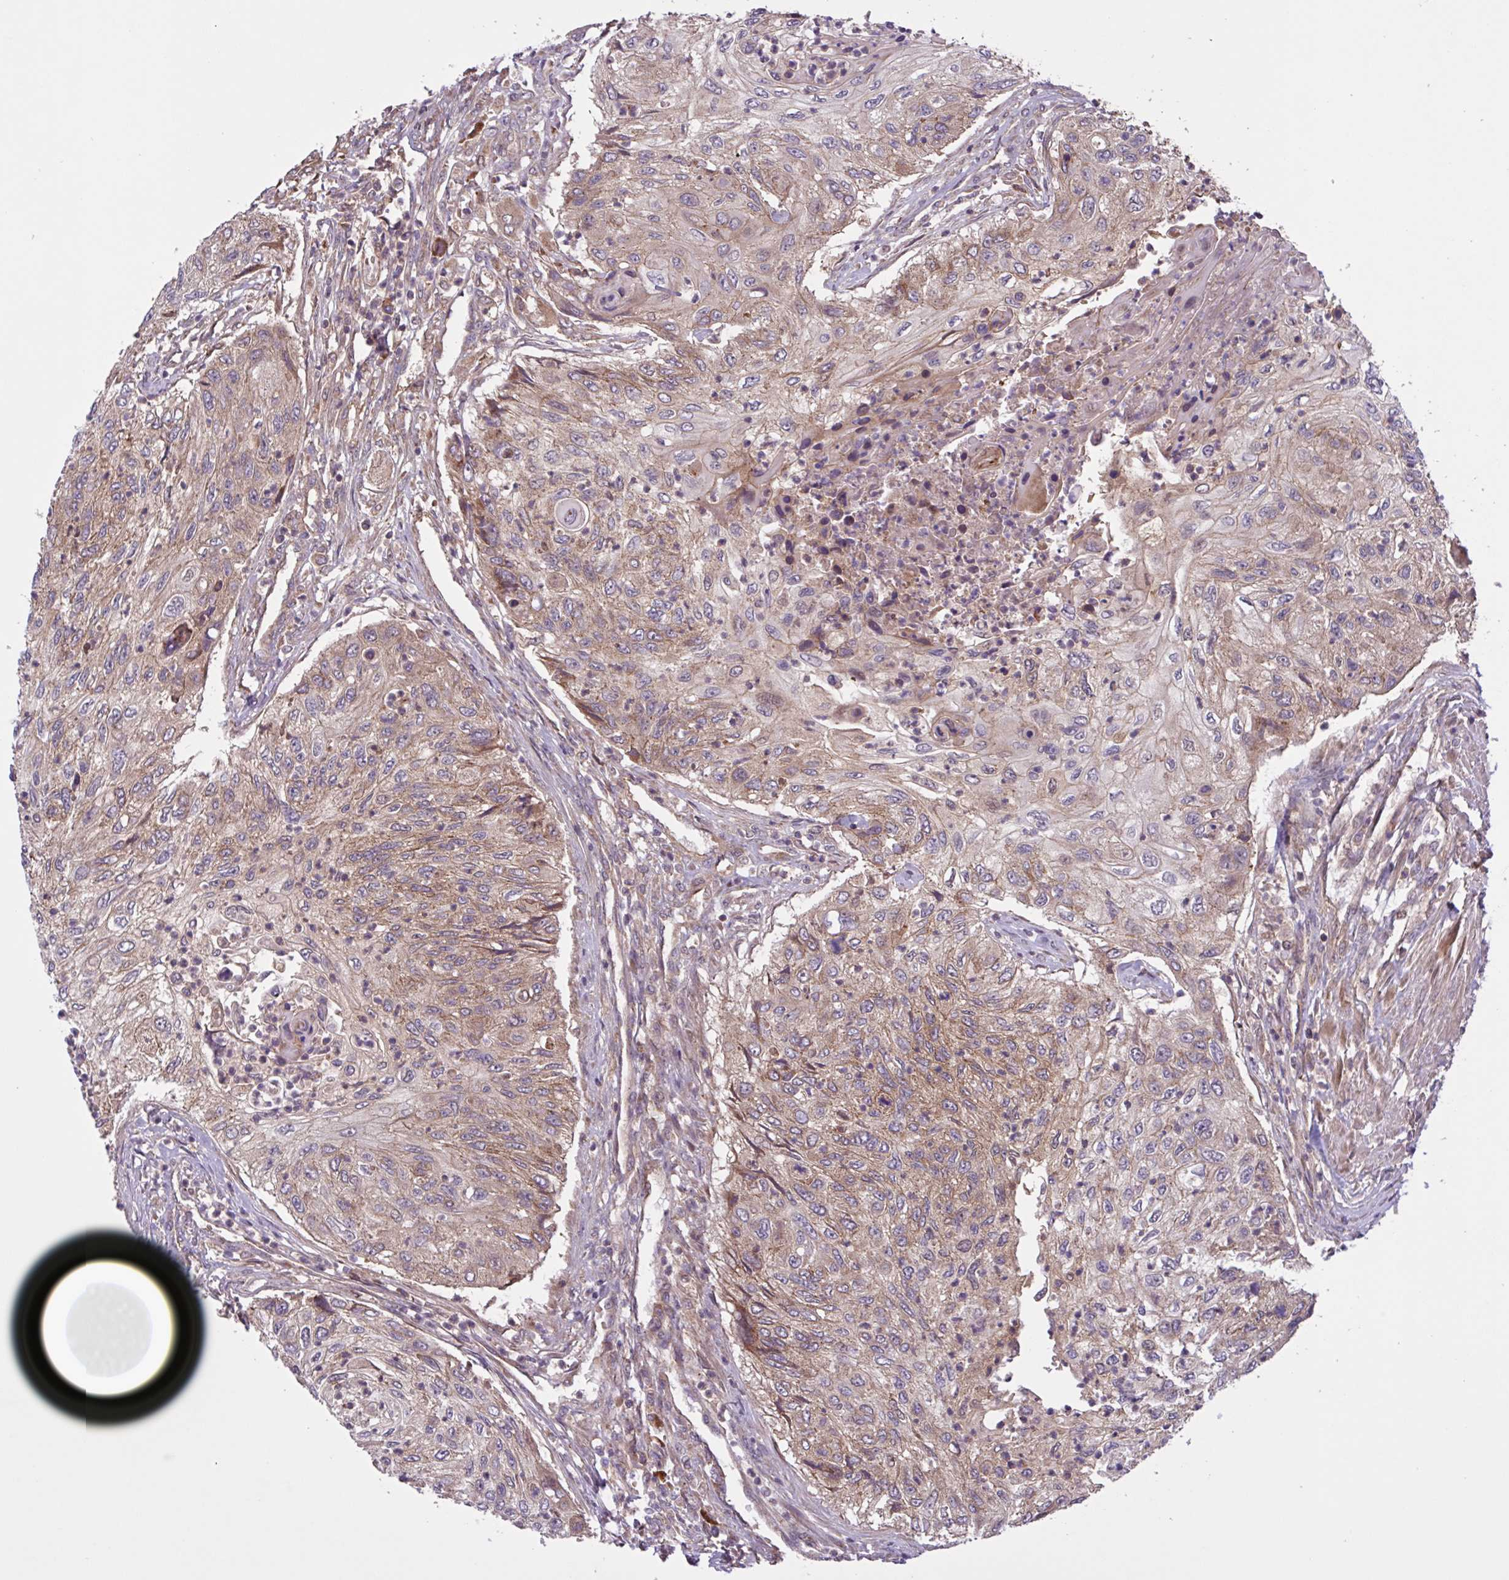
{"staining": {"intensity": "weak", "quantity": ">75%", "location": "cytoplasmic/membranous"}, "tissue": "urothelial cancer", "cell_type": "Tumor cells", "image_type": "cancer", "snomed": [{"axis": "morphology", "description": "Urothelial carcinoma, High grade"}, {"axis": "topography", "description": "Urinary bladder"}], "caption": "Tumor cells show low levels of weak cytoplasmic/membranous staining in about >75% of cells in human urothelial cancer. Nuclei are stained in blue.", "gene": "INTS10", "patient": {"sex": "female", "age": 60}}